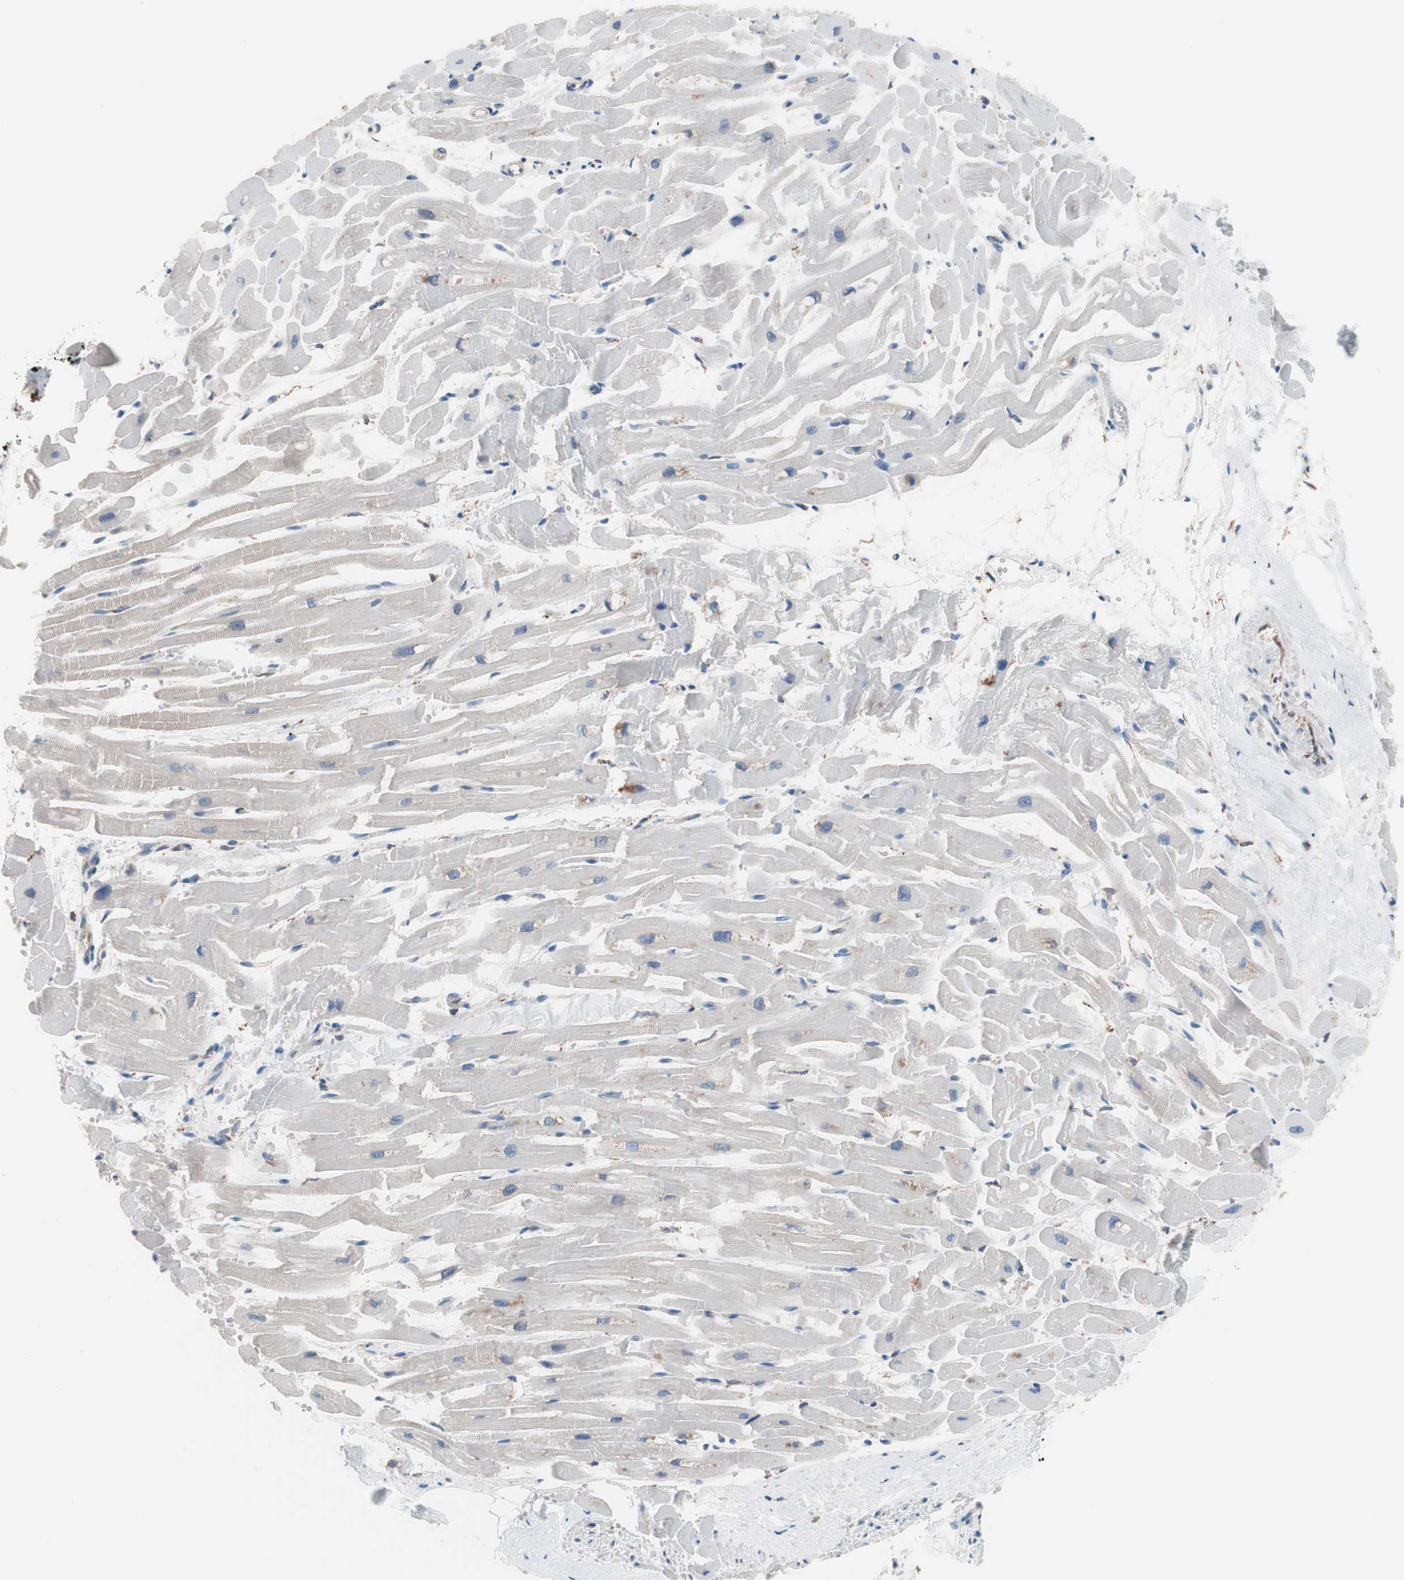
{"staining": {"intensity": "weak", "quantity": "<25%", "location": "cytoplasmic/membranous"}, "tissue": "heart muscle", "cell_type": "Cardiomyocytes", "image_type": "normal", "snomed": [{"axis": "morphology", "description": "Normal tissue, NOS"}, {"axis": "topography", "description": "Heart"}], "caption": "Immunohistochemical staining of unremarkable human heart muscle reveals no significant expression in cardiomyocytes.", "gene": "SLC27A4", "patient": {"sex": "female", "age": 19}}